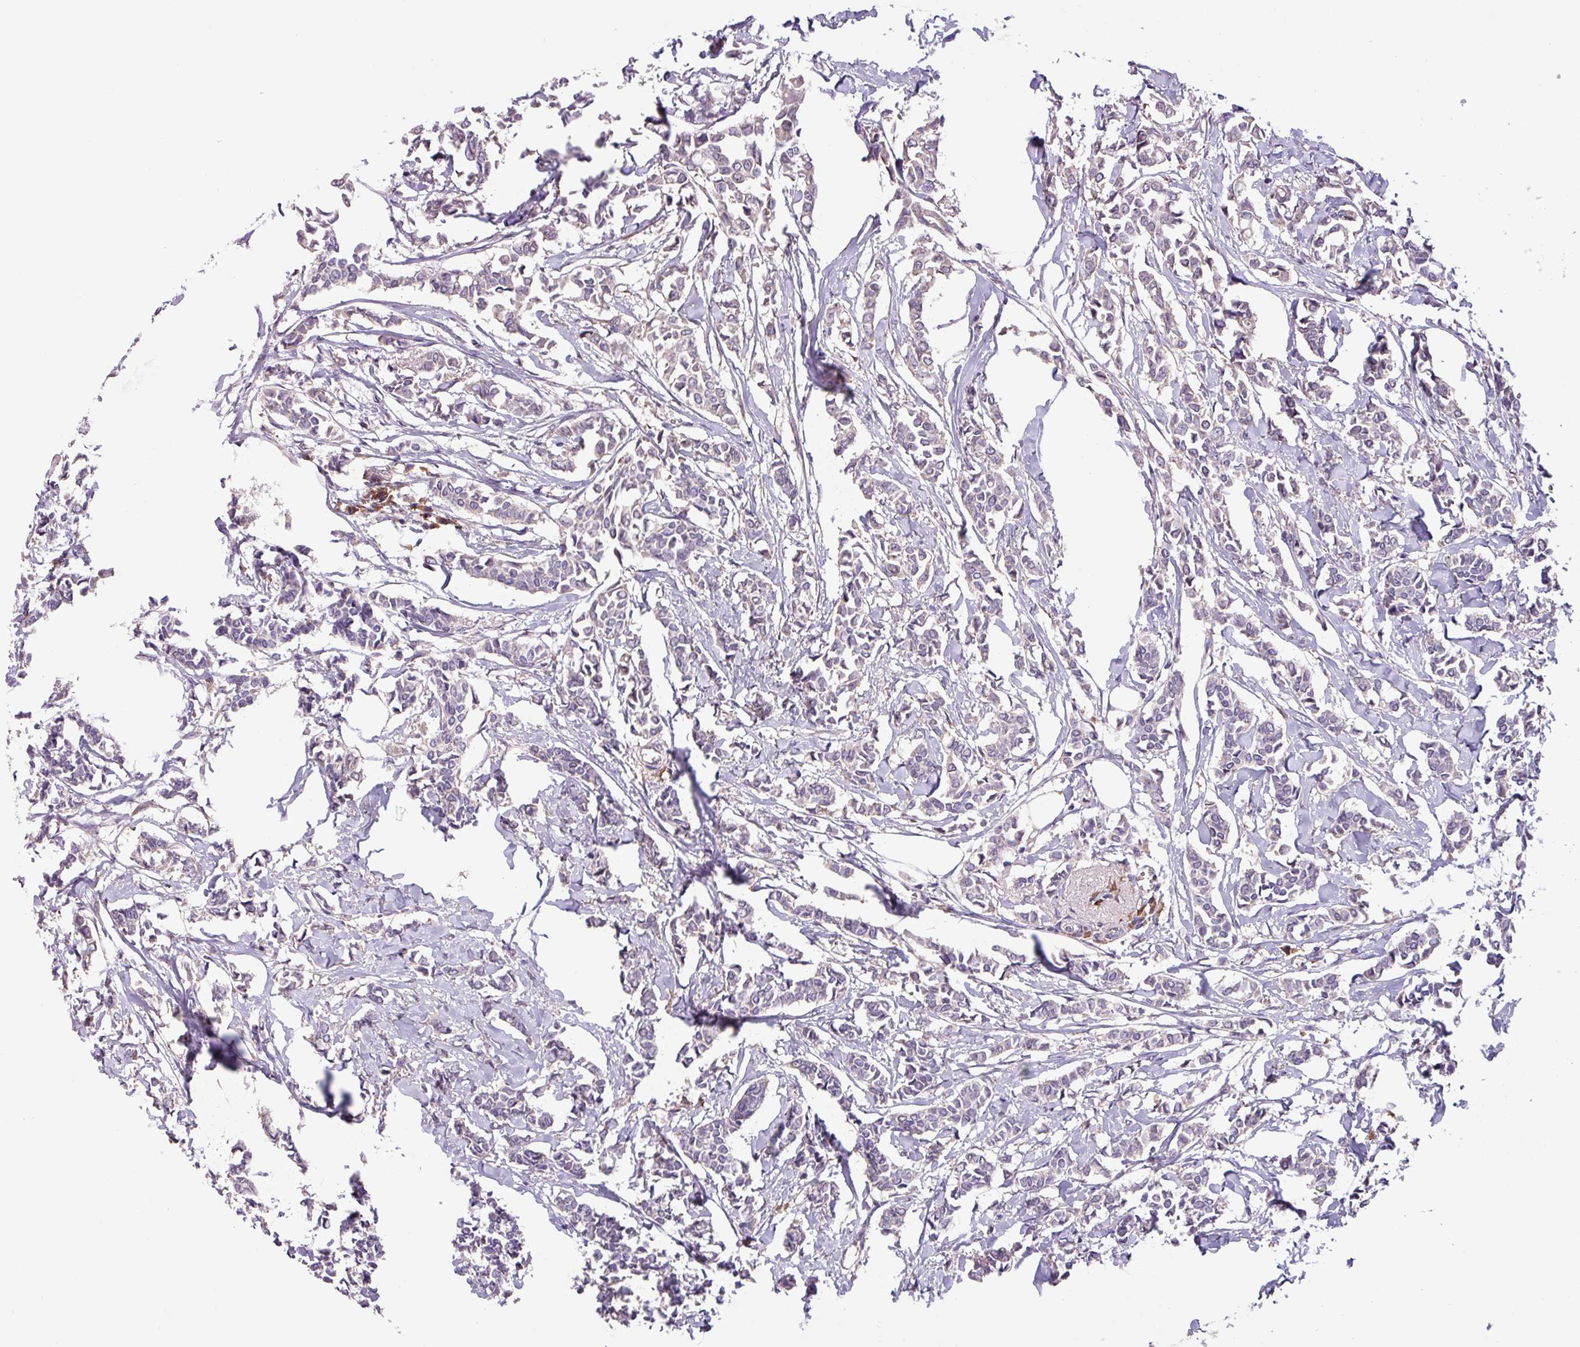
{"staining": {"intensity": "negative", "quantity": "none", "location": "none"}, "tissue": "breast cancer", "cell_type": "Tumor cells", "image_type": "cancer", "snomed": [{"axis": "morphology", "description": "Duct carcinoma"}, {"axis": "topography", "description": "Breast"}], "caption": "Immunohistochemical staining of human breast invasive ductal carcinoma shows no significant expression in tumor cells.", "gene": "C20orf27", "patient": {"sex": "female", "age": 41}}